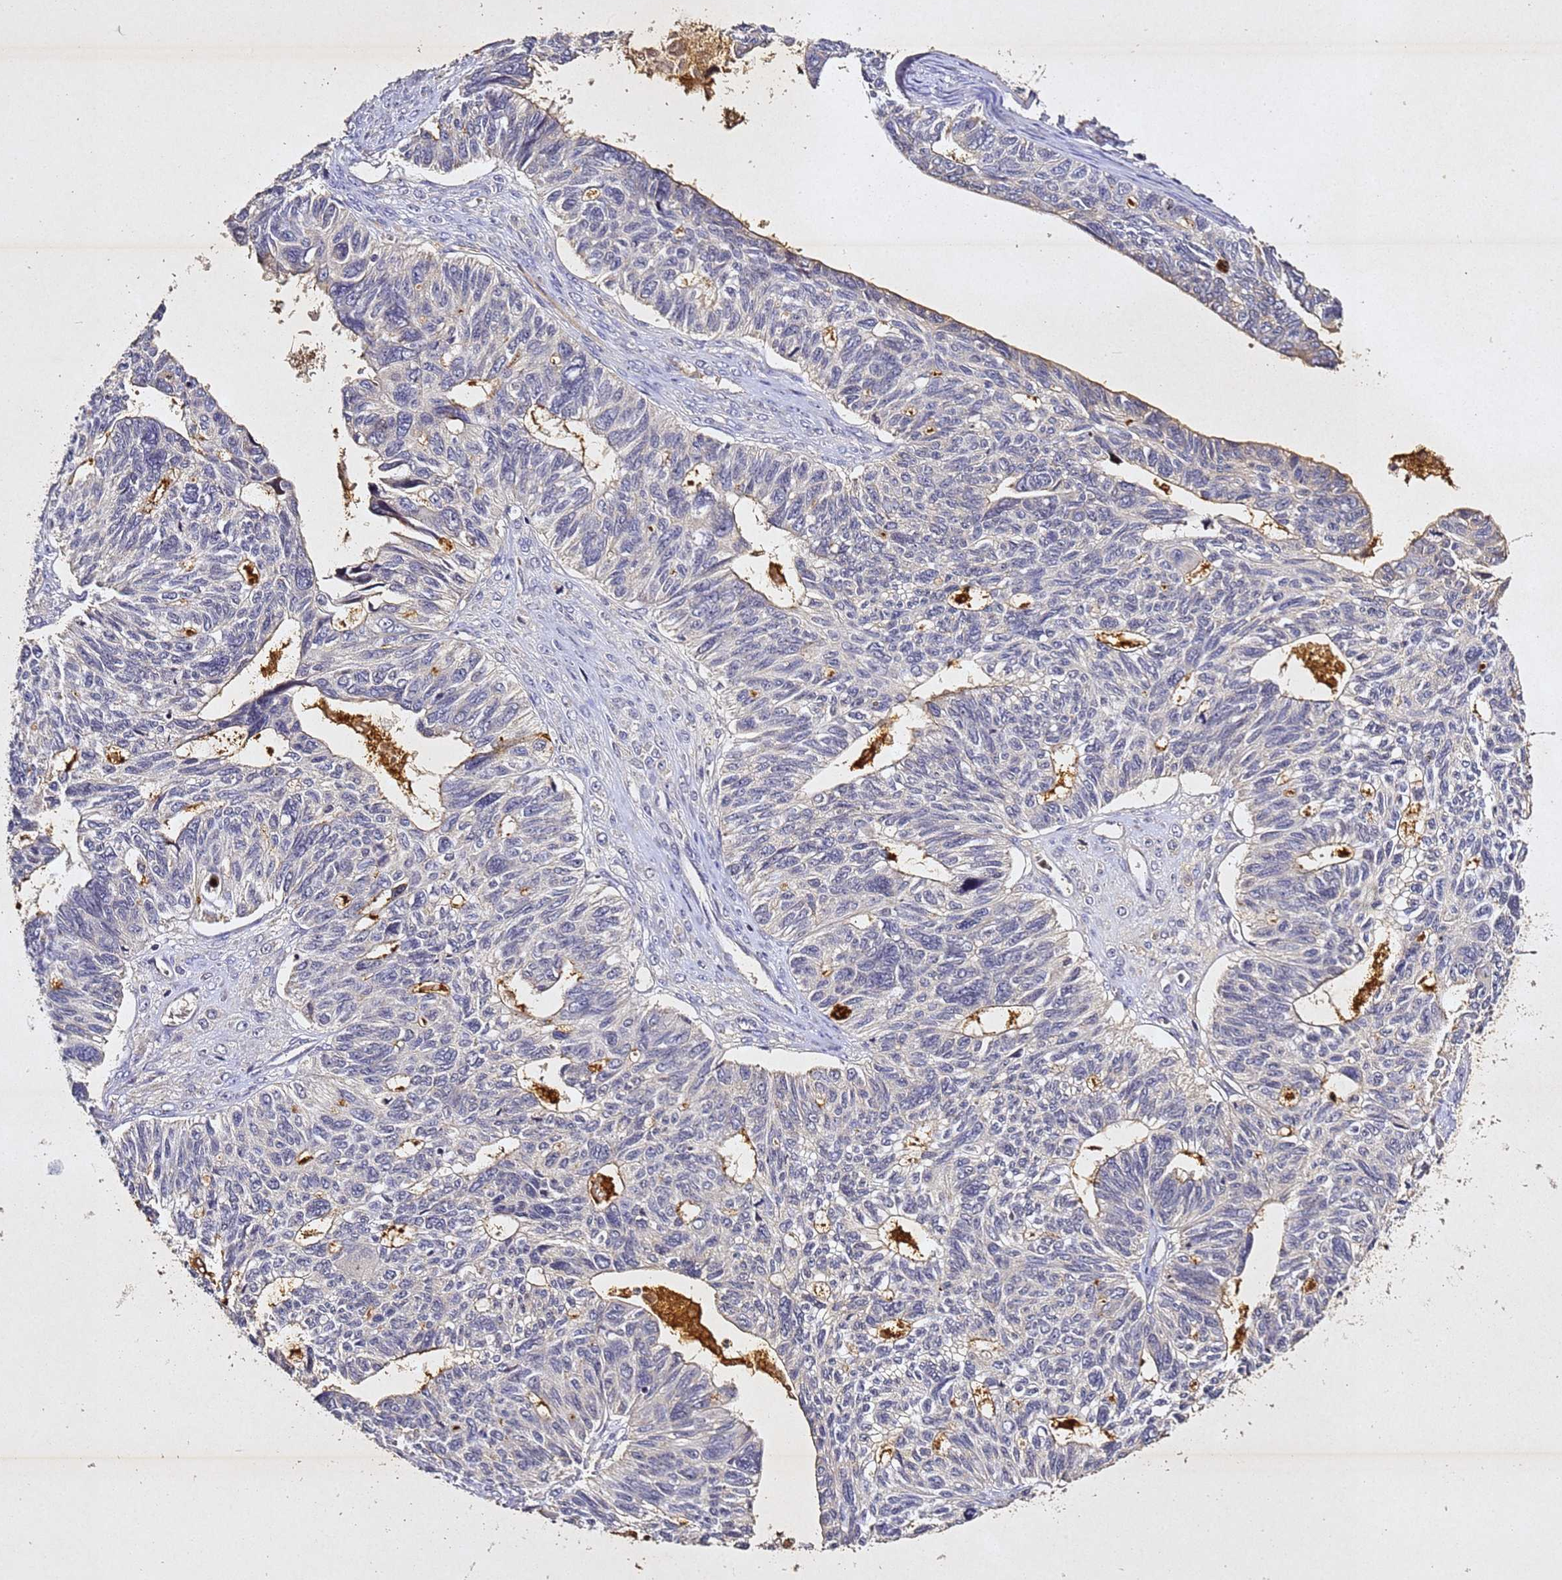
{"staining": {"intensity": "negative", "quantity": "none", "location": "none"}, "tissue": "ovarian cancer", "cell_type": "Tumor cells", "image_type": "cancer", "snomed": [{"axis": "morphology", "description": "Cystadenocarcinoma, serous, NOS"}, {"axis": "topography", "description": "Ovary"}], "caption": "The immunohistochemistry photomicrograph has no significant positivity in tumor cells of ovarian serous cystadenocarcinoma tissue. (DAB (3,3'-diaminobenzidine) IHC visualized using brightfield microscopy, high magnification).", "gene": "SV2B", "patient": {"sex": "female", "age": 79}}